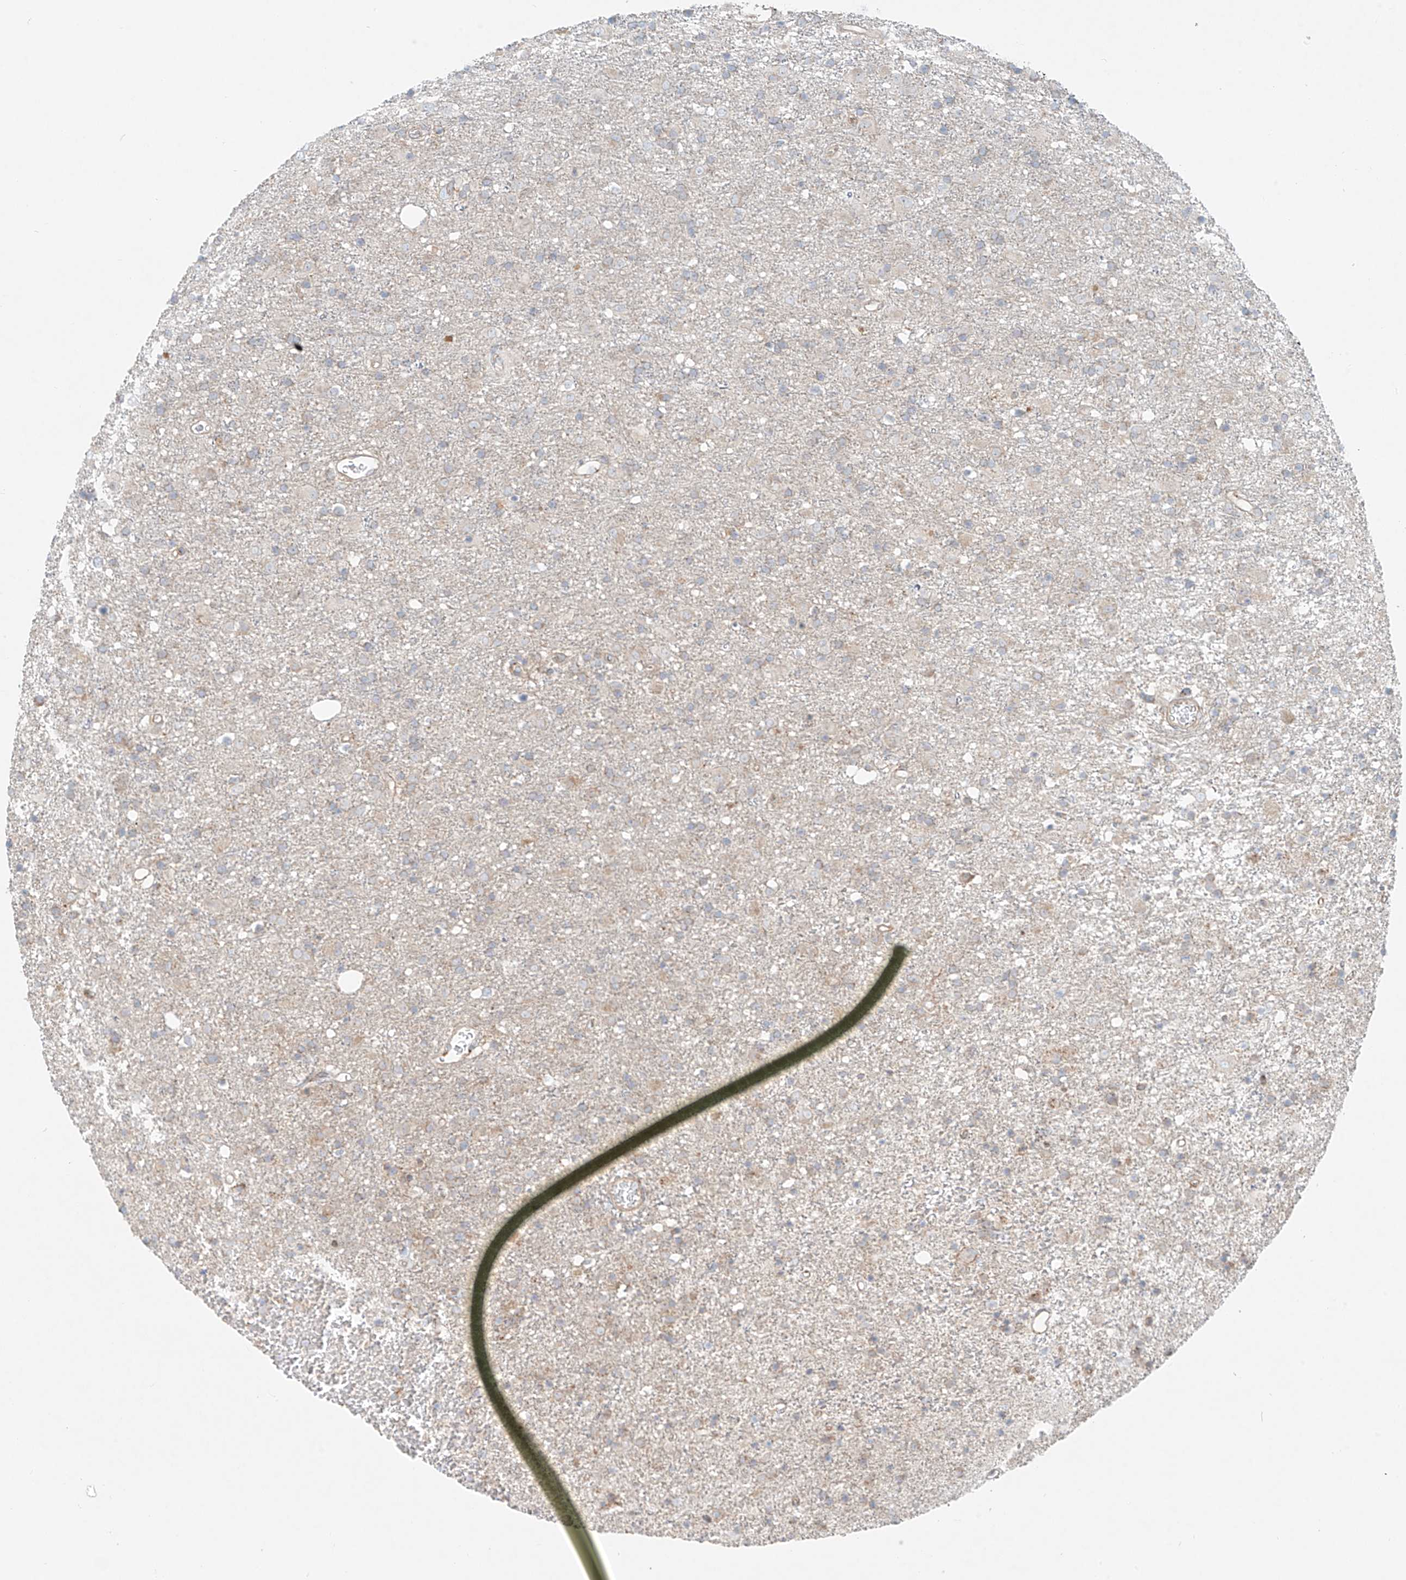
{"staining": {"intensity": "weak", "quantity": "<25%", "location": "cytoplasmic/membranous"}, "tissue": "glioma", "cell_type": "Tumor cells", "image_type": "cancer", "snomed": [{"axis": "morphology", "description": "Glioma, malignant, Low grade"}, {"axis": "topography", "description": "Brain"}], "caption": "The image exhibits no significant expression in tumor cells of low-grade glioma (malignant). (Brightfield microscopy of DAB immunohistochemistry at high magnification).", "gene": "EIPR1", "patient": {"sex": "male", "age": 65}}